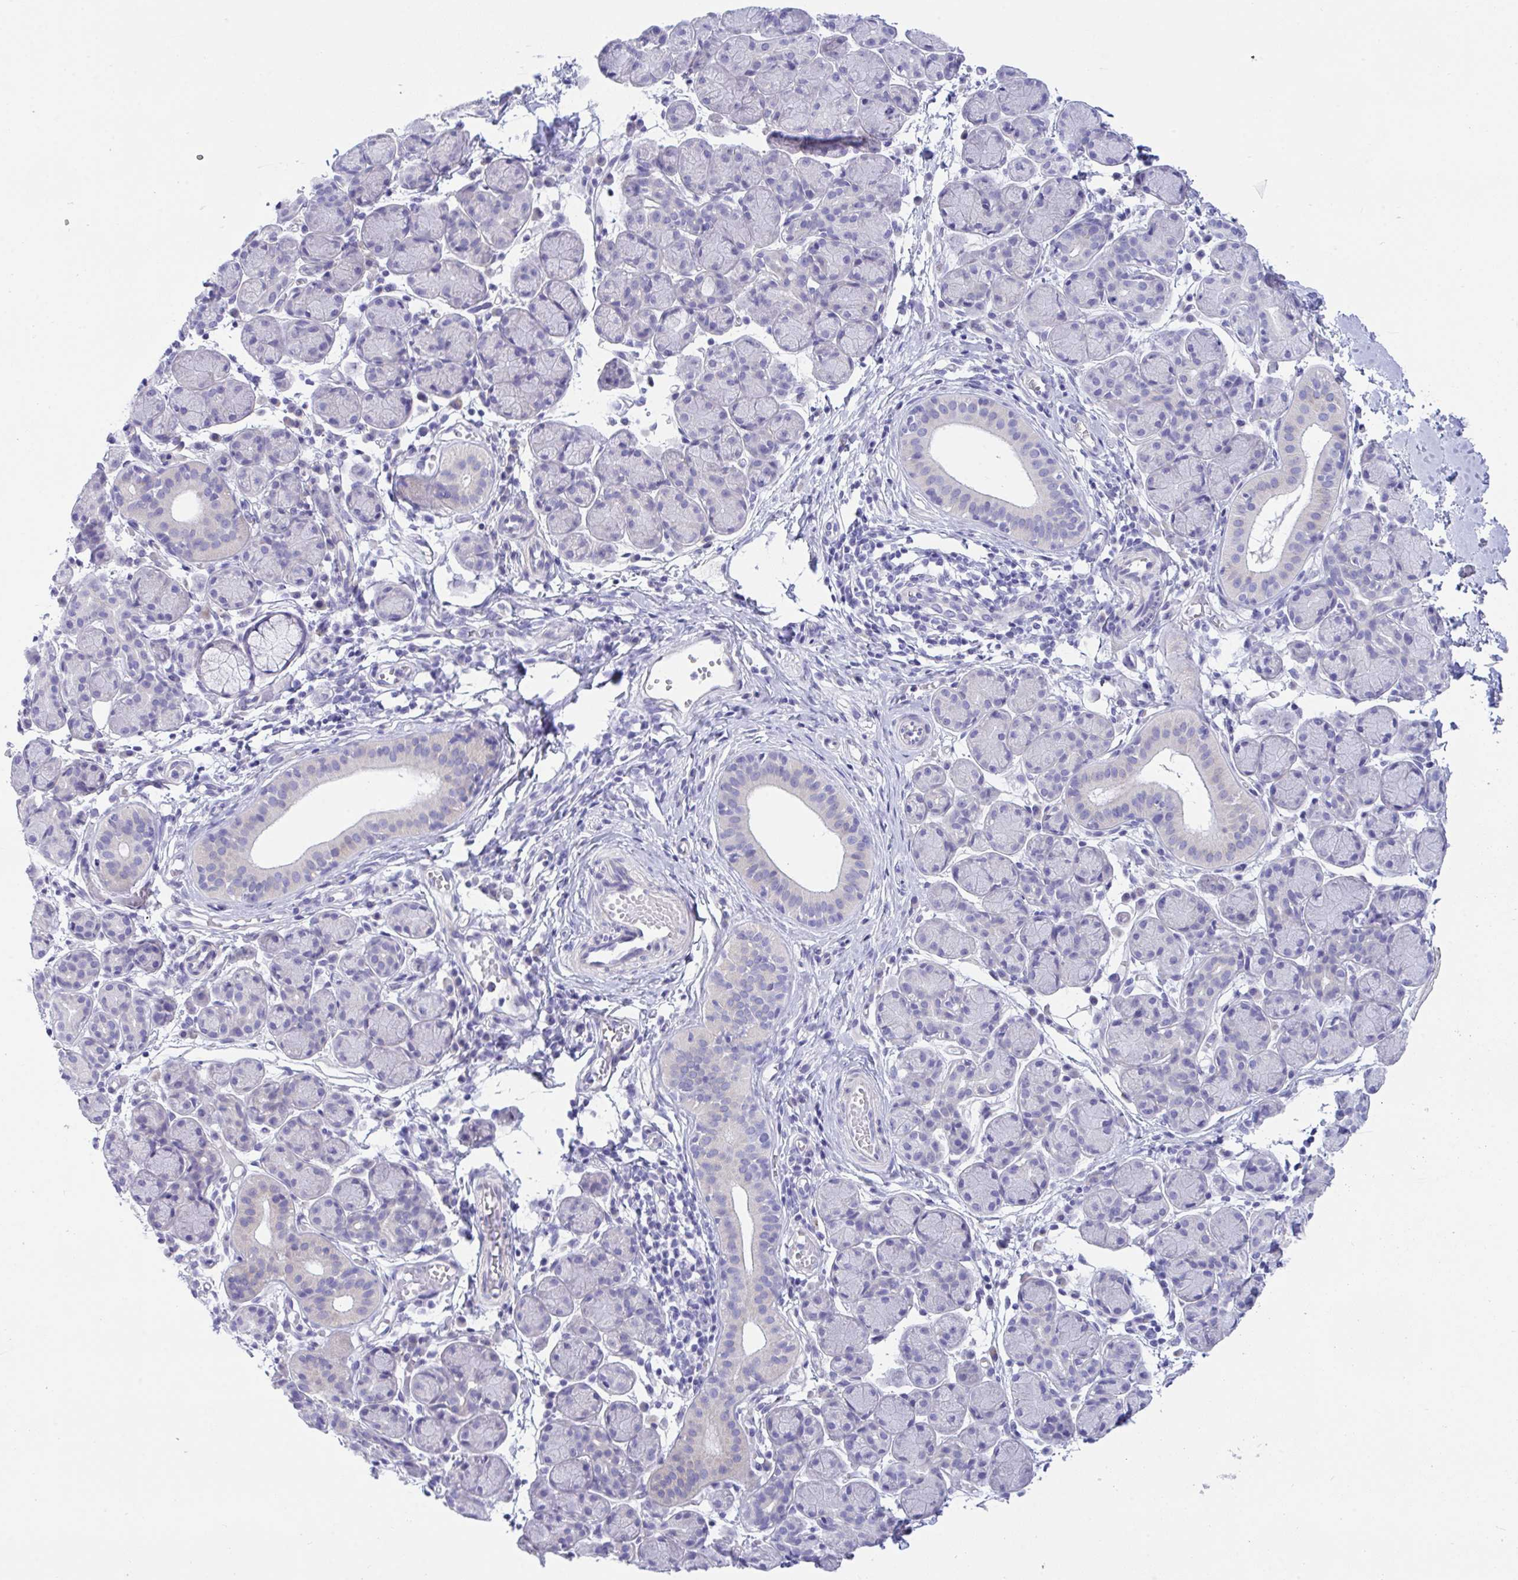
{"staining": {"intensity": "negative", "quantity": "none", "location": "none"}, "tissue": "salivary gland", "cell_type": "Glandular cells", "image_type": "normal", "snomed": [{"axis": "morphology", "description": "Normal tissue, NOS"}, {"axis": "morphology", "description": "Inflammation, NOS"}, {"axis": "topography", "description": "Lymph node"}, {"axis": "topography", "description": "Salivary gland"}], "caption": "Human salivary gland stained for a protein using immunohistochemistry (IHC) demonstrates no positivity in glandular cells.", "gene": "TMEM106B", "patient": {"sex": "male", "age": 3}}